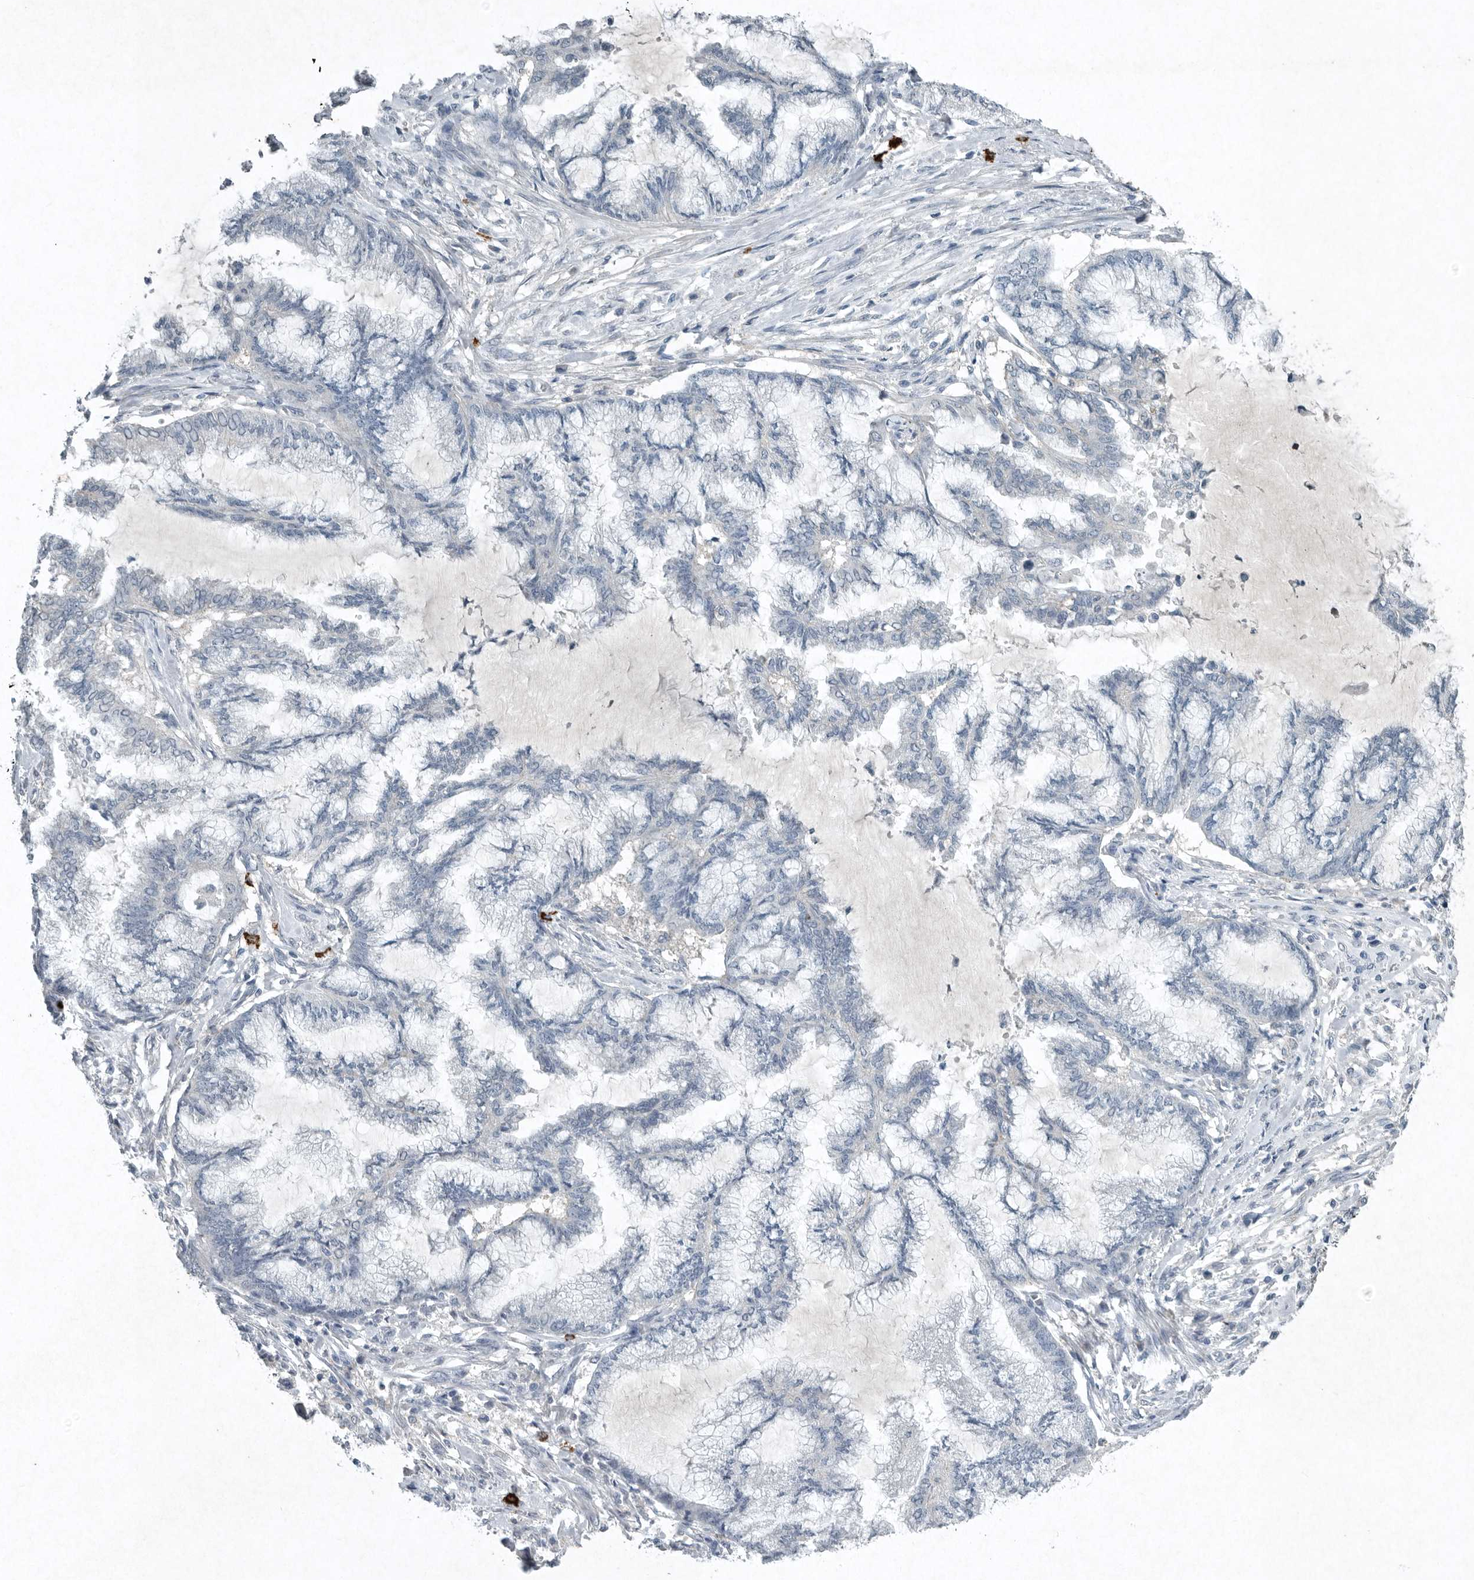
{"staining": {"intensity": "negative", "quantity": "none", "location": "none"}, "tissue": "endometrial cancer", "cell_type": "Tumor cells", "image_type": "cancer", "snomed": [{"axis": "morphology", "description": "Adenocarcinoma, NOS"}, {"axis": "topography", "description": "Endometrium"}], "caption": "IHC photomicrograph of neoplastic tissue: human endometrial cancer stained with DAB (3,3'-diaminobenzidine) shows no significant protein staining in tumor cells.", "gene": "IL20", "patient": {"sex": "female", "age": 86}}